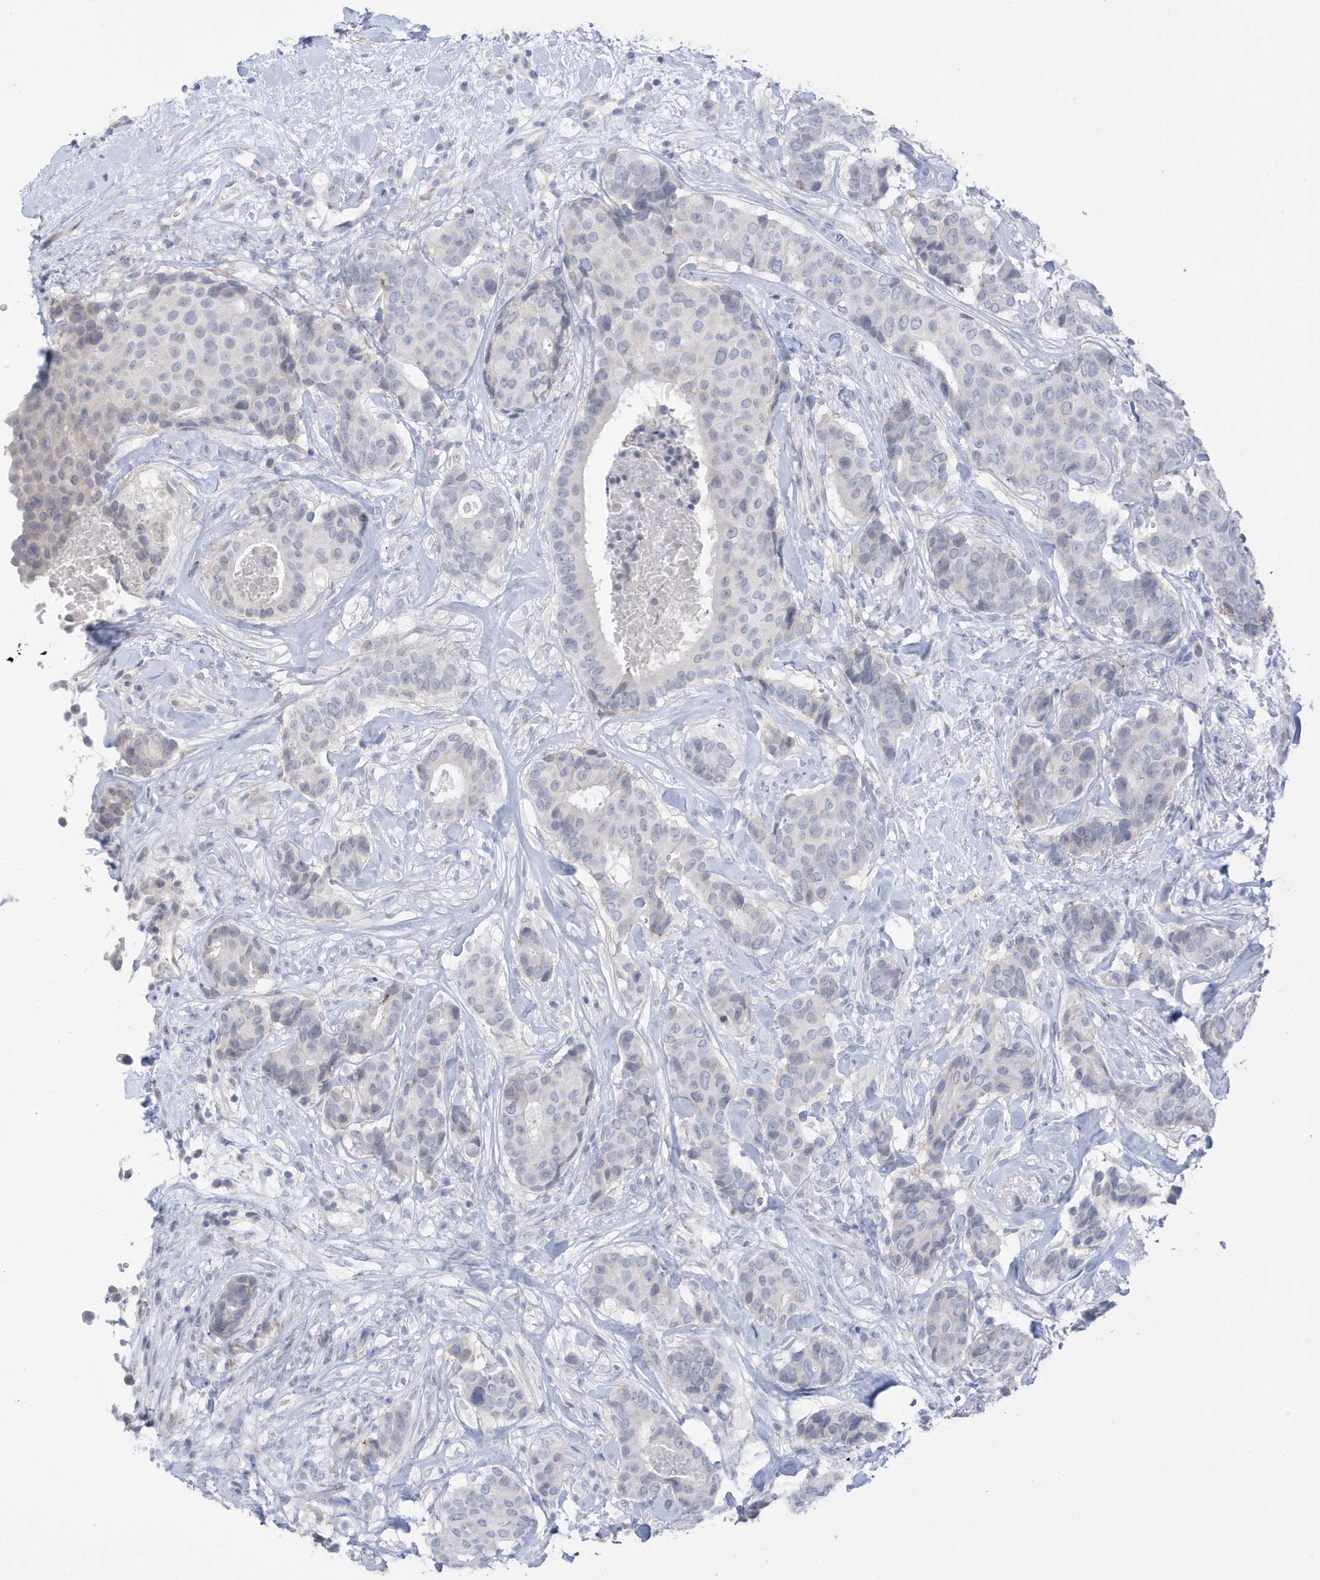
{"staining": {"intensity": "negative", "quantity": "none", "location": "none"}, "tissue": "breast cancer", "cell_type": "Tumor cells", "image_type": "cancer", "snomed": [{"axis": "morphology", "description": "Duct carcinoma"}, {"axis": "topography", "description": "Breast"}], "caption": "An immunohistochemistry (IHC) photomicrograph of intraductal carcinoma (breast) is shown. There is no staining in tumor cells of intraductal carcinoma (breast).", "gene": "PERM1", "patient": {"sex": "female", "age": 75}}